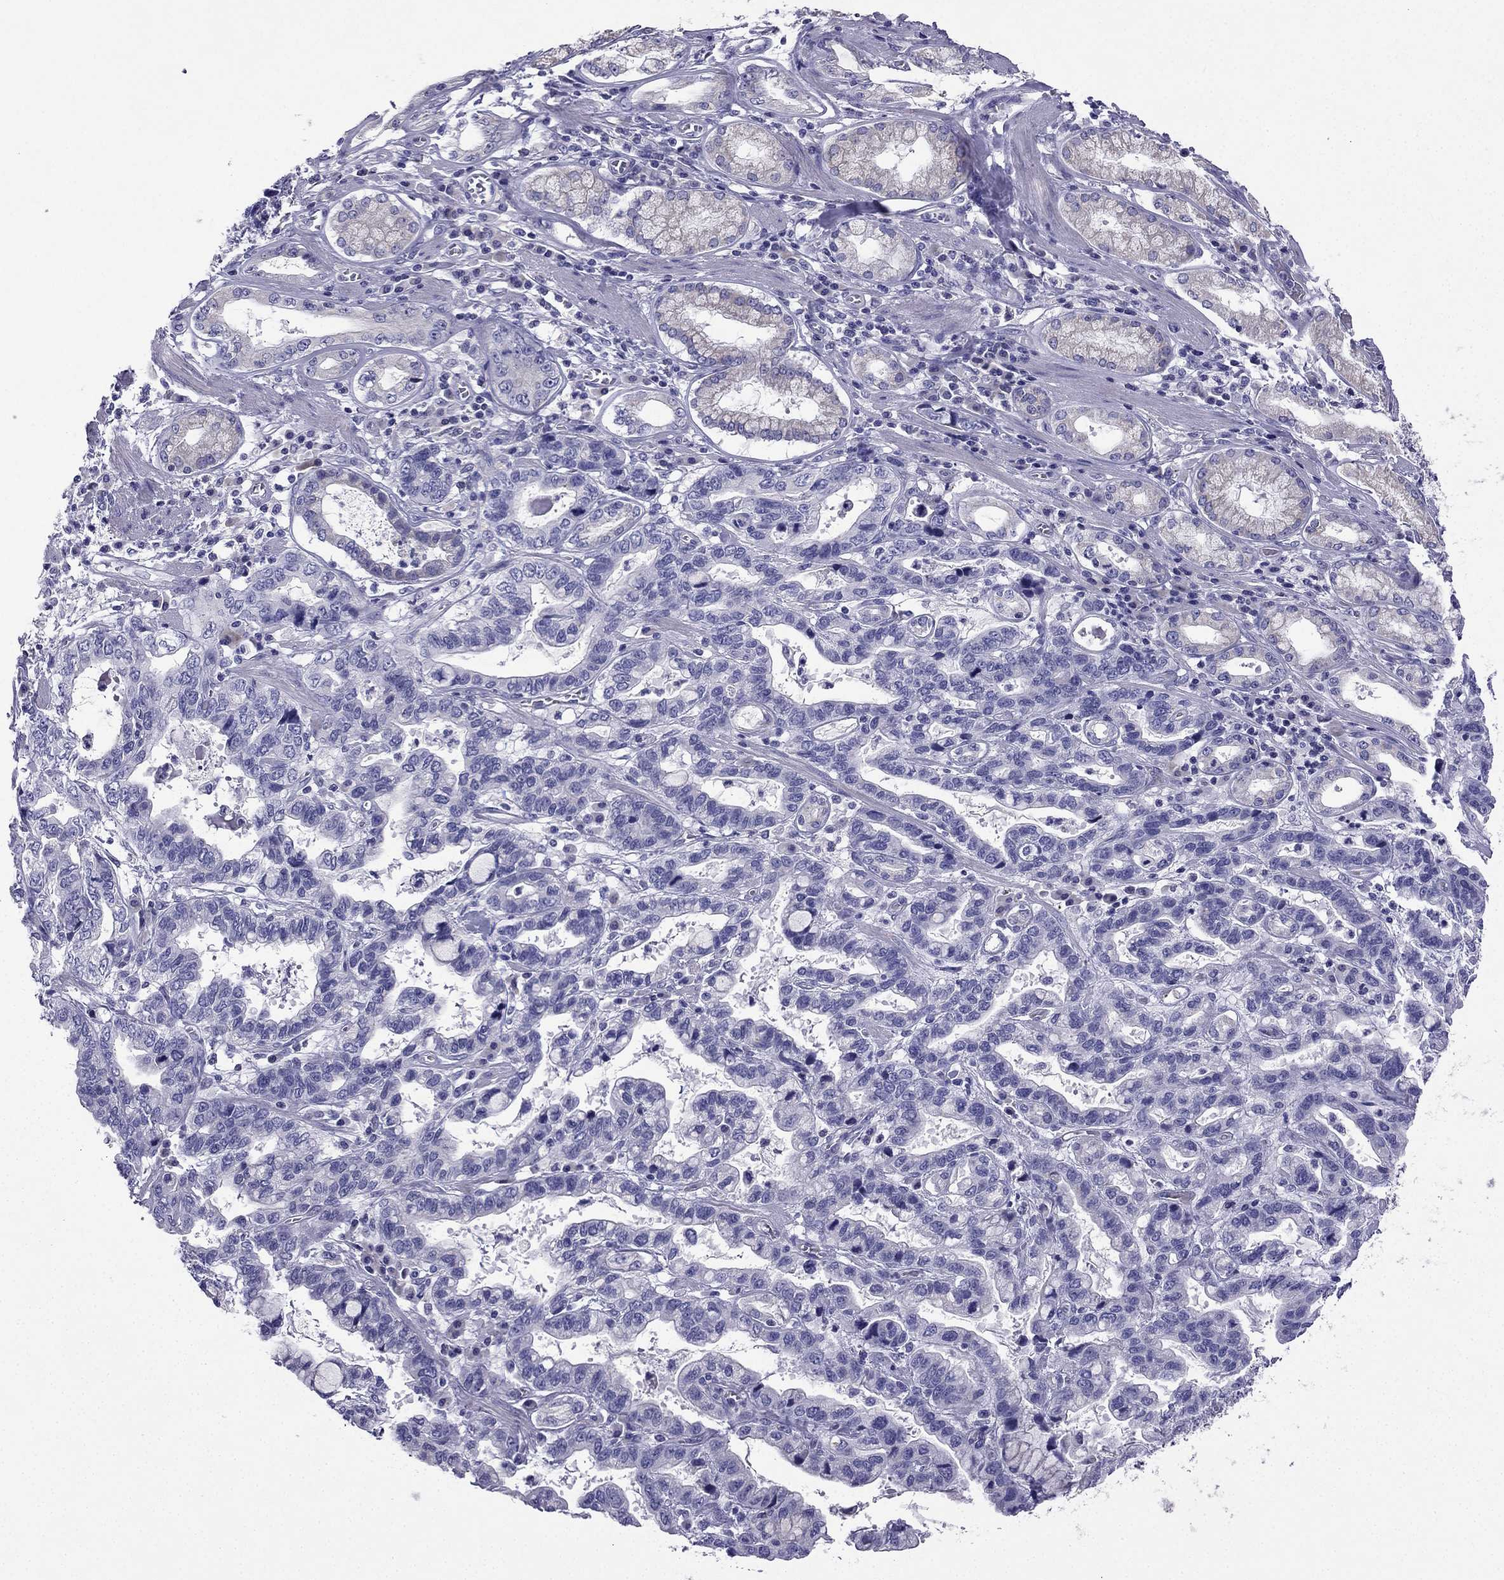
{"staining": {"intensity": "negative", "quantity": "none", "location": "none"}, "tissue": "stomach cancer", "cell_type": "Tumor cells", "image_type": "cancer", "snomed": [{"axis": "morphology", "description": "Adenocarcinoma, NOS"}, {"axis": "topography", "description": "Stomach, lower"}], "caption": "A high-resolution micrograph shows immunohistochemistry (IHC) staining of stomach cancer, which reveals no significant staining in tumor cells.", "gene": "KIF5A", "patient": {"sex": "female", "age": 76}}